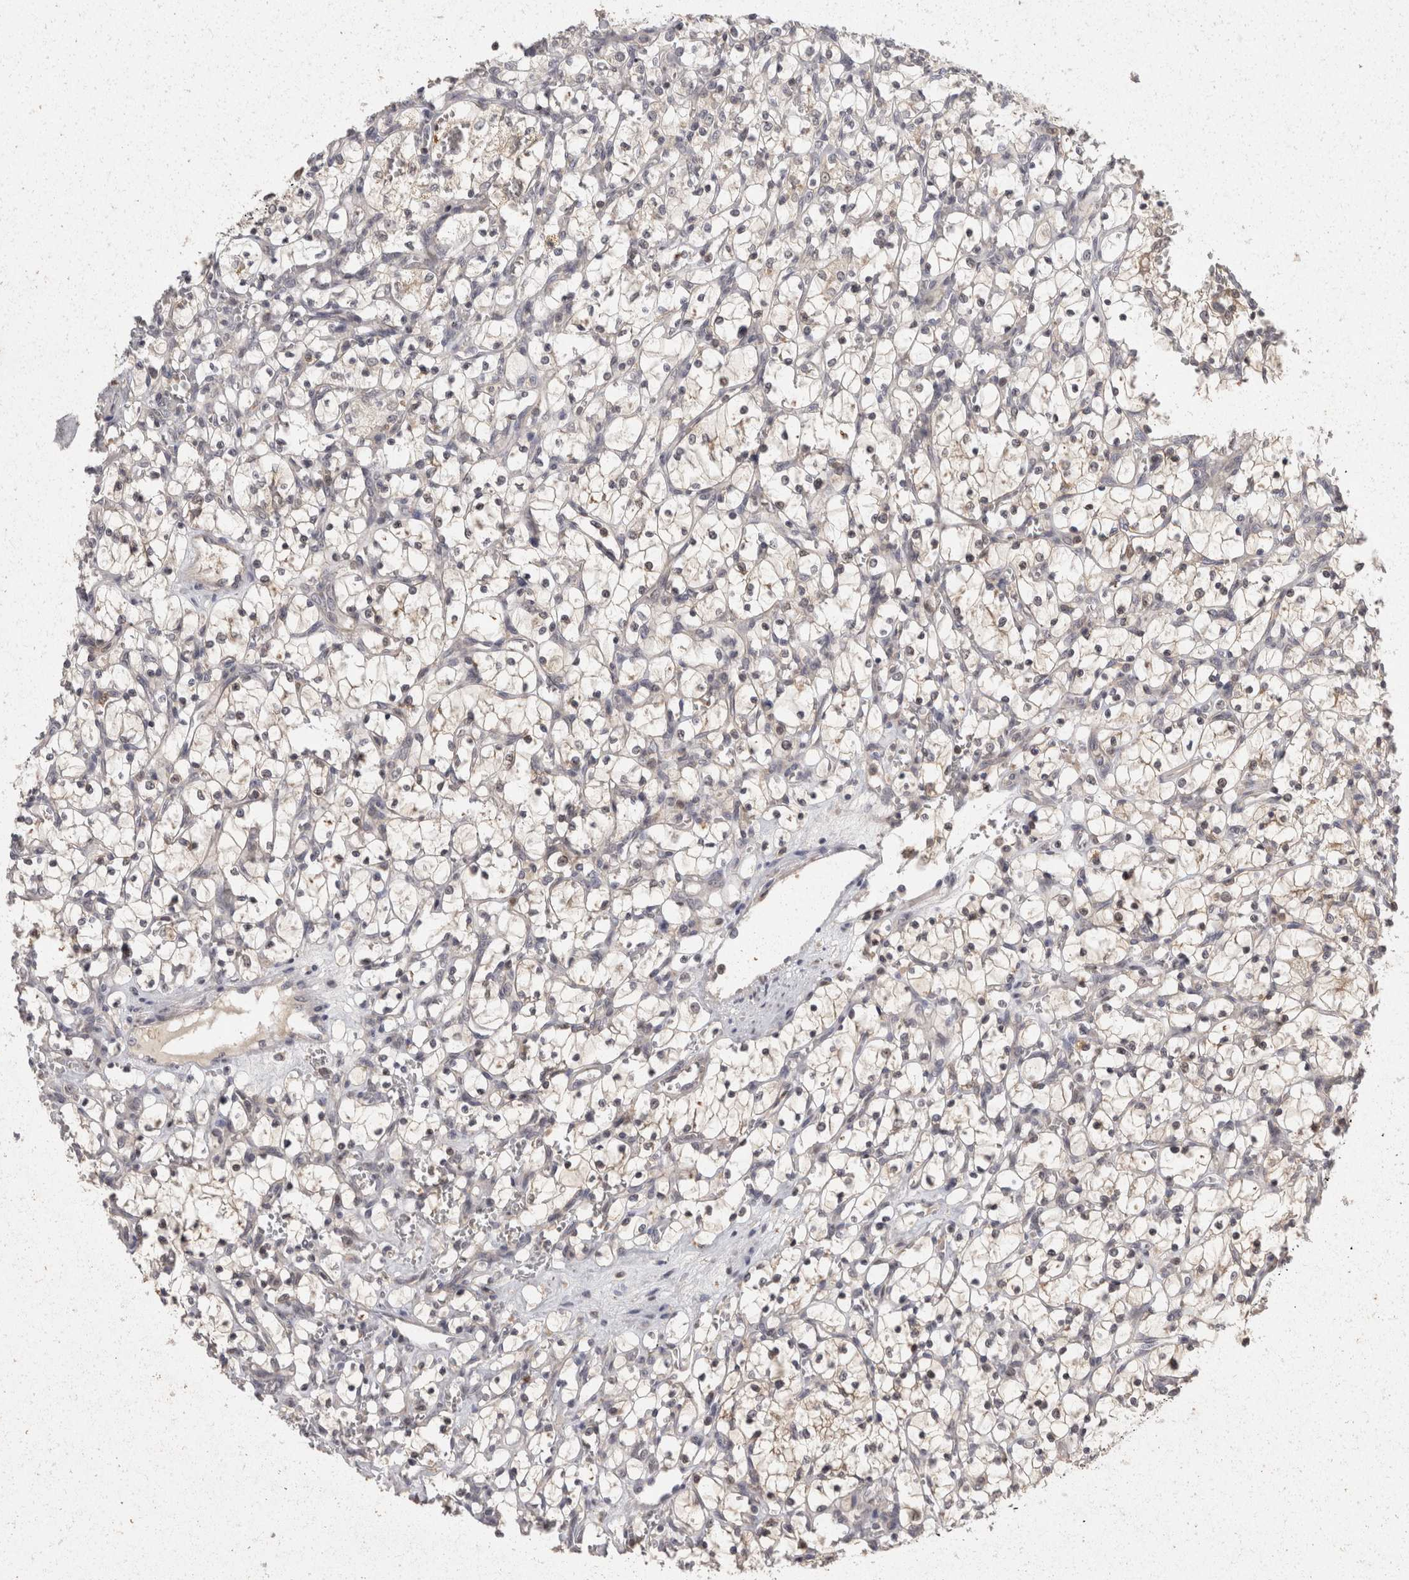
{"staining": {"intensity": "negative", "quantity": "none", "location": "none"}, "tissue": "renal cancer", "cell_type": "Tumor cells", "image_type": "cancer", "snomed": [{"axis": "morphology", "description": "Adenocarcinoma, NOS"}, {"axis": "topography", "description": "Kidney"}], "caption": "Histopathology image shows no protein positivity in tumor cells of adenocarcinoma (renal) tissue. (DAB immunohistochemistry visualized using brightfield microscopy, high magnification).", "gene": "ACAT2", "patient": {"sex": "female", "age": 69}}